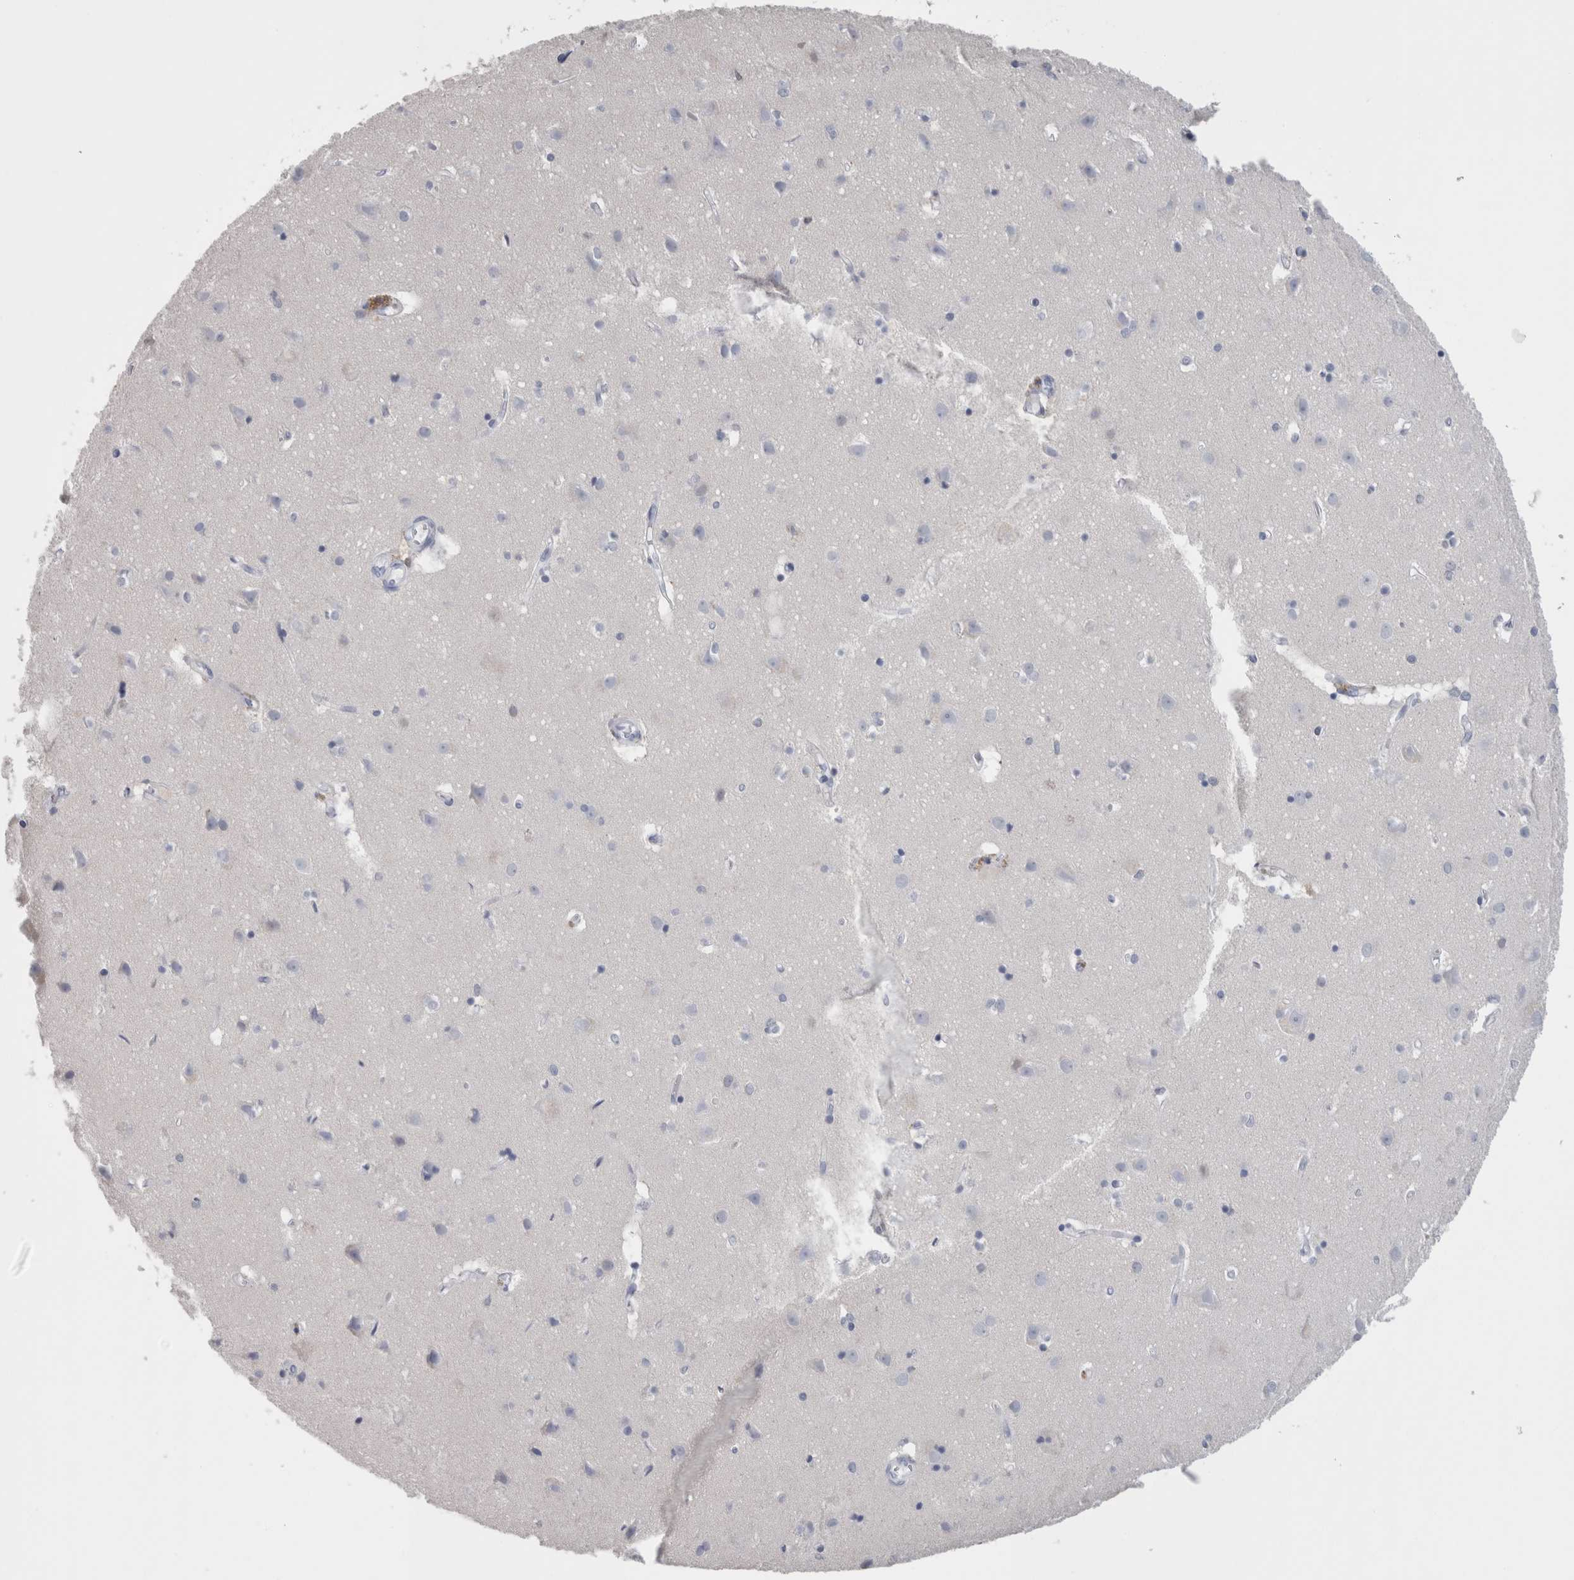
{"staining": {"intensity": "negative", "quantity": "none", "location": "none"}, "tissue": "cerebral cortex", "cell_type": "Endothelial cells", "image_type": "normal", "snomed": [{"axis": "morphology", "description": "Normal tissue, NOS"}, {"axis": "topography", "description": "Cerebral cortex"}], "caption": "Immunohistochemistry micrograph of benign cerebral cortex stained for a protein (brown), which demonstrates no staining in endothelial cells. (Brightfield microscopy of DAB (3,3'-diaminobenzidine) IHC at high magnification).", "gene": "CA8", "patient": {"sex": "male", "age": 54}}